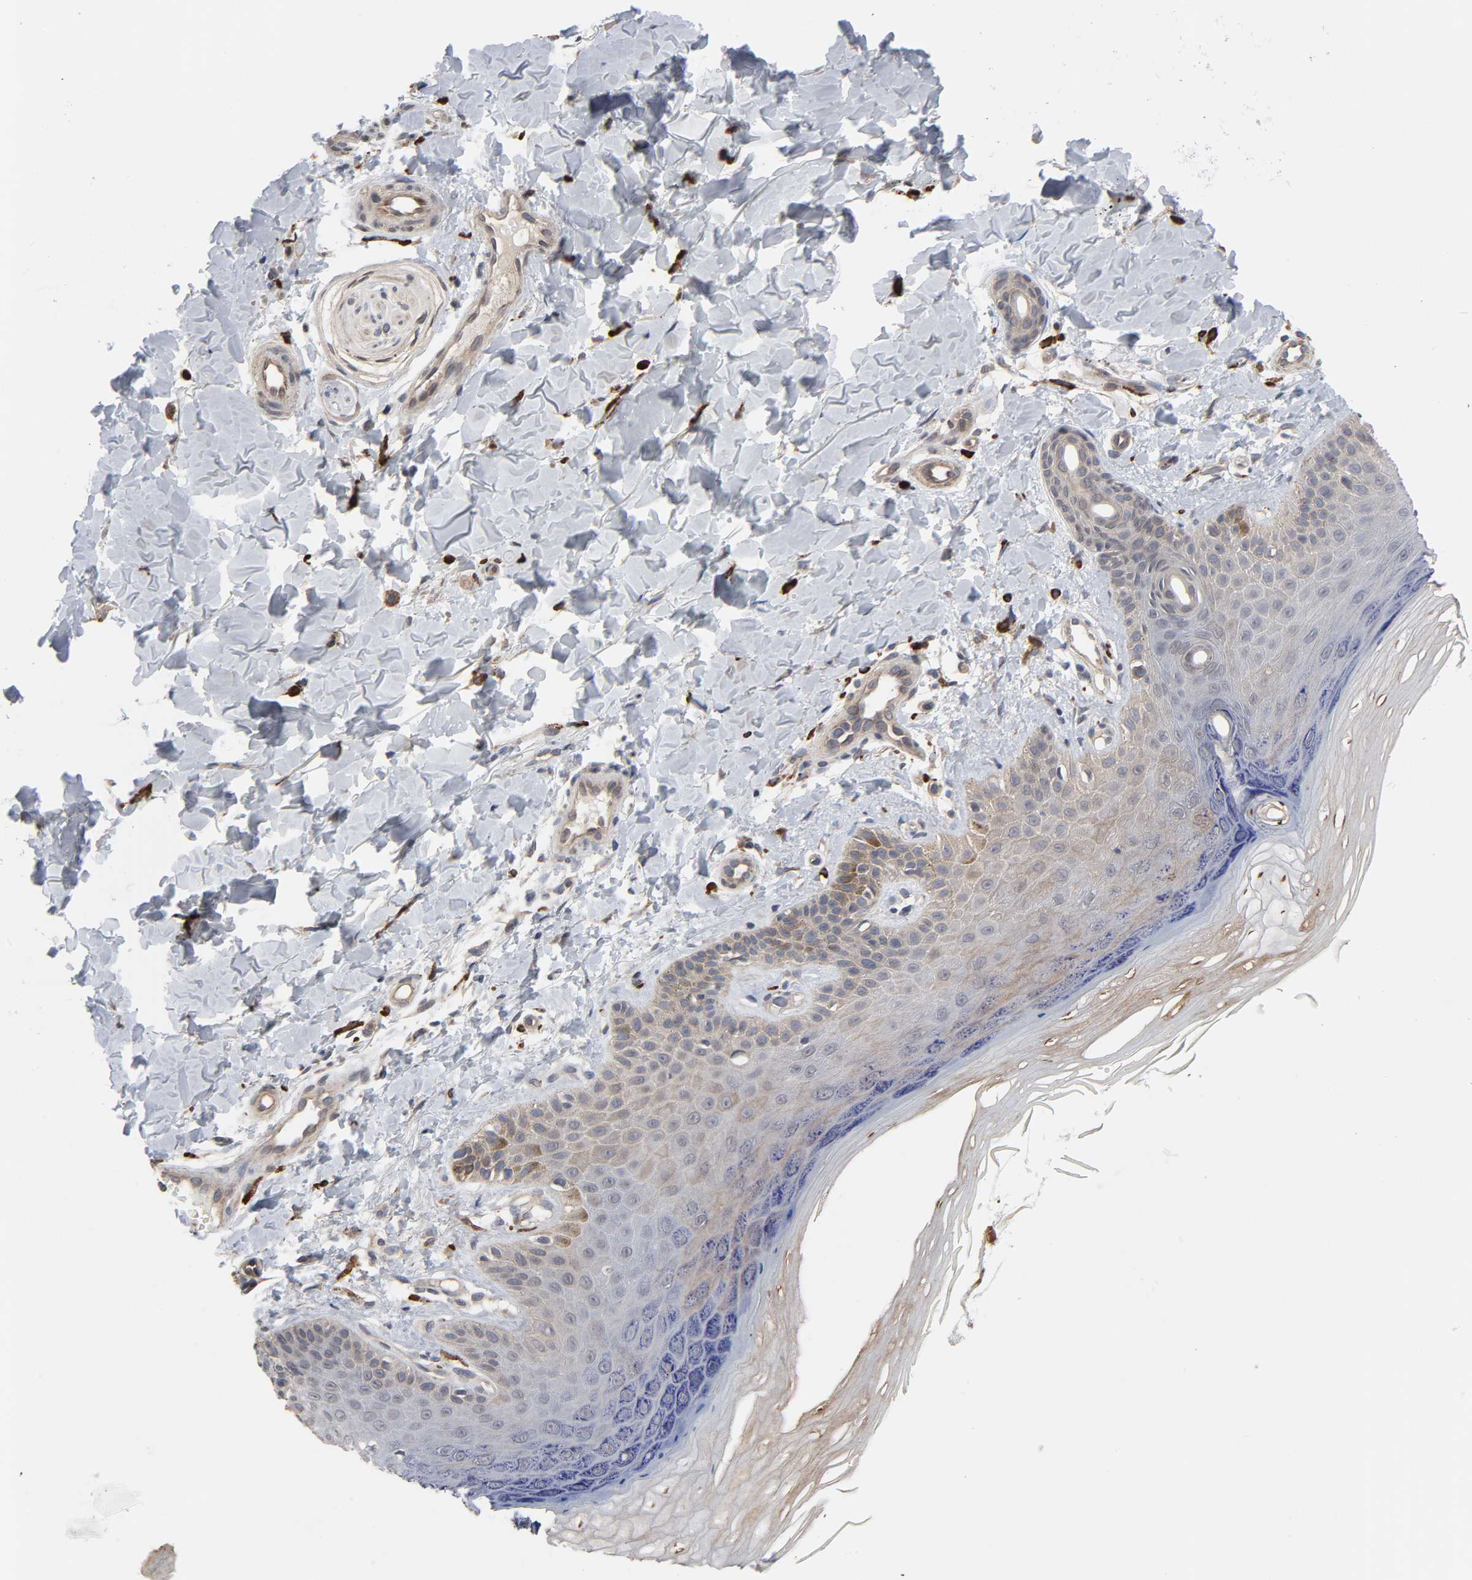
{"staining": {"intensity": "moderate", "quantity": "25%-75%", "location": "cytoplasmic/membranous"}, "tissue": "skin", "cell_type": "Fibroblasts", "image_type": "normal", "snomed": [{"axis": "morphology", "description": "Normal tissue, NOS"}, {"axis": "topography", "description": "Skin"}], "caption": "Unremarkable skin was stained to show a protein in brown. There is medium levels of moderate cytoplasmic/membranous expression in about 25%-75% of fibroblasts. Nuclei are stained in blue.", "gene": "CCDC175", "patient": {"sex": "male", "age": 26}}